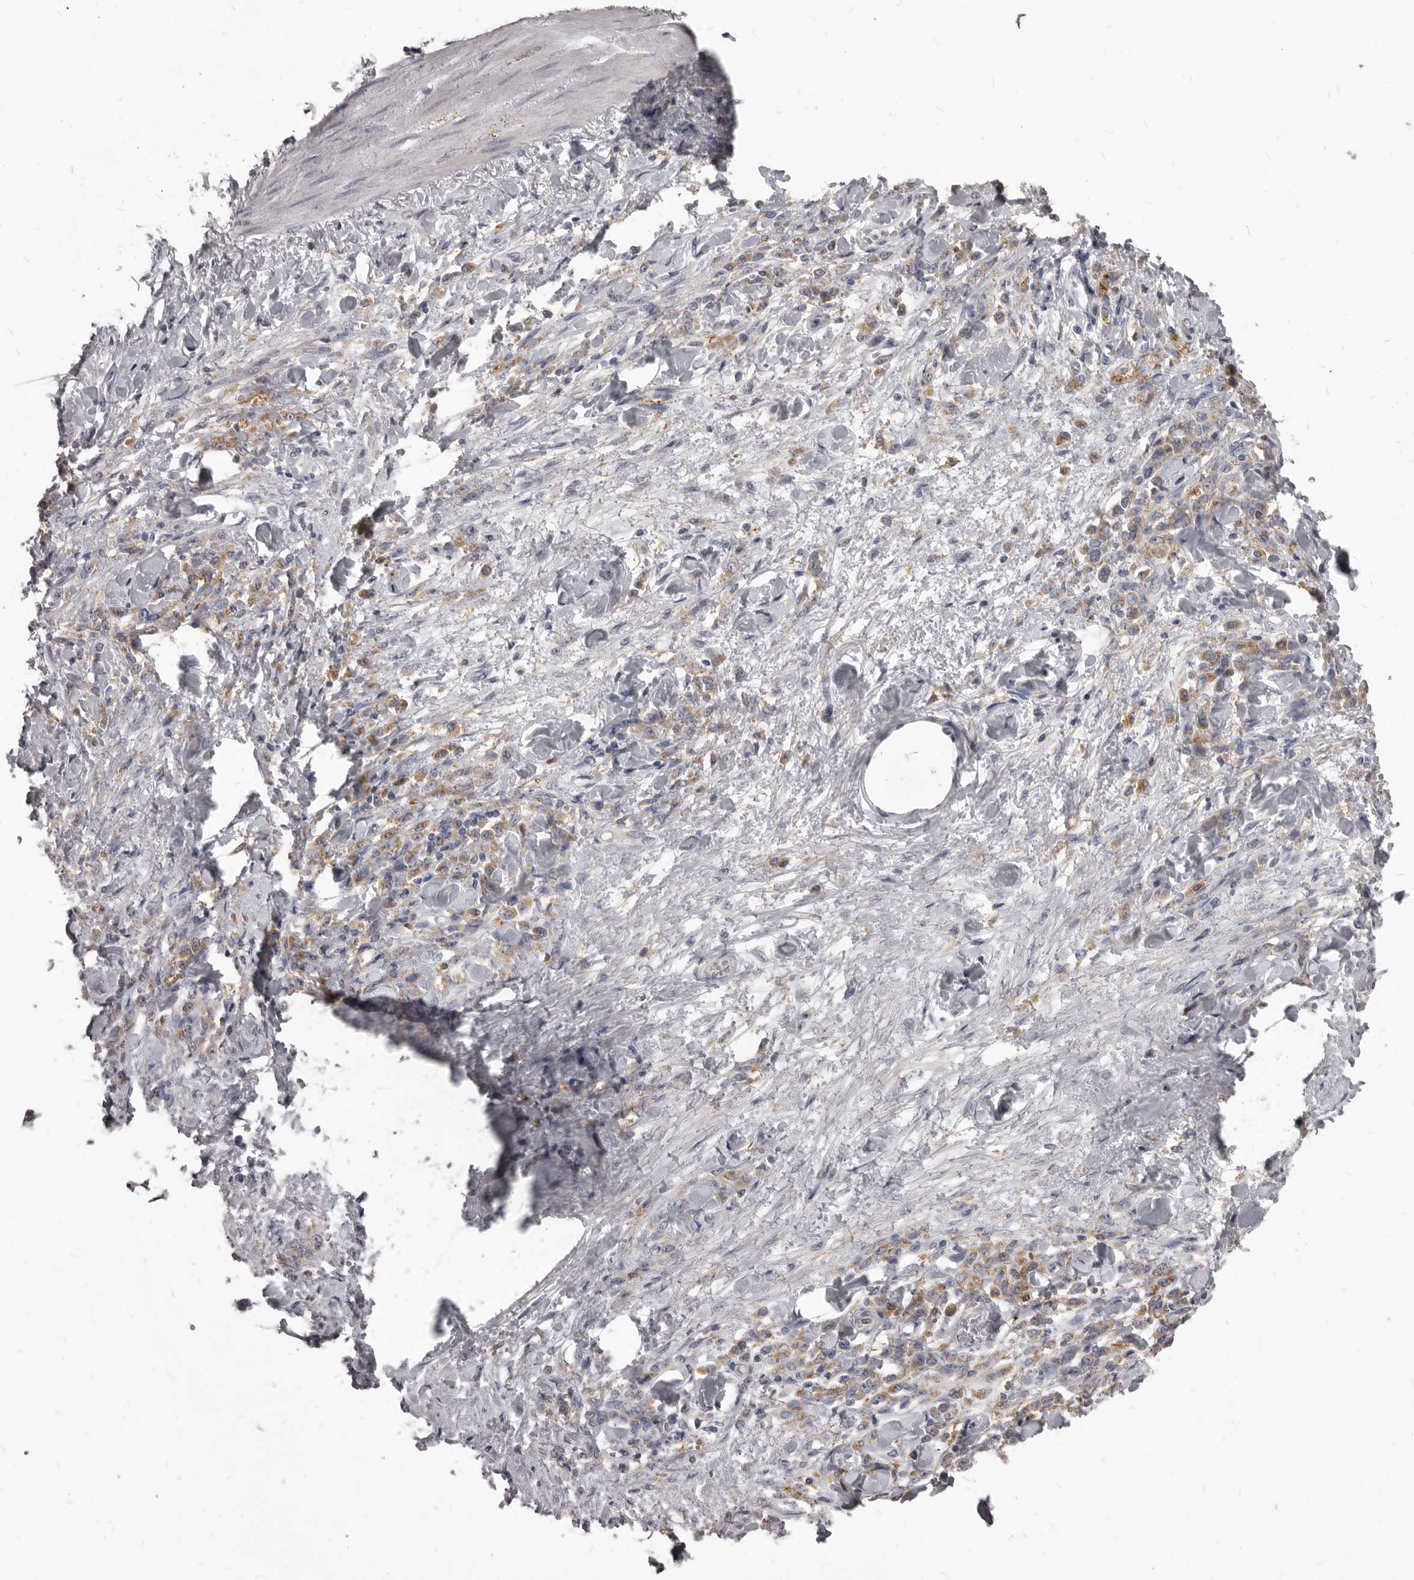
{"staining": {"intensity": "moderate", "quantity": ">75%", "location": "cytoplasmic/membranous"}, "tissue": "stomach cancer", "cell_type": "Tumor cells", "image_type": "cancer", "snomed": [{"axis": "morphology", "description": "Normal tissue, NOS"}, {"axis": "morphology", "description": "Adenocarcinoma, NOS"}, {"axis": "topography", "description": "Stomach"}], "caption": "Adenocarcinoma (stomach) tissue exhibits moderate cytoplasmic/membranous positivity in approximately >75% of tumor cells, visualized by immunohistochemistry.", "gene": "PI4K2A", "patient": {"sex": "male", "age": 82}}